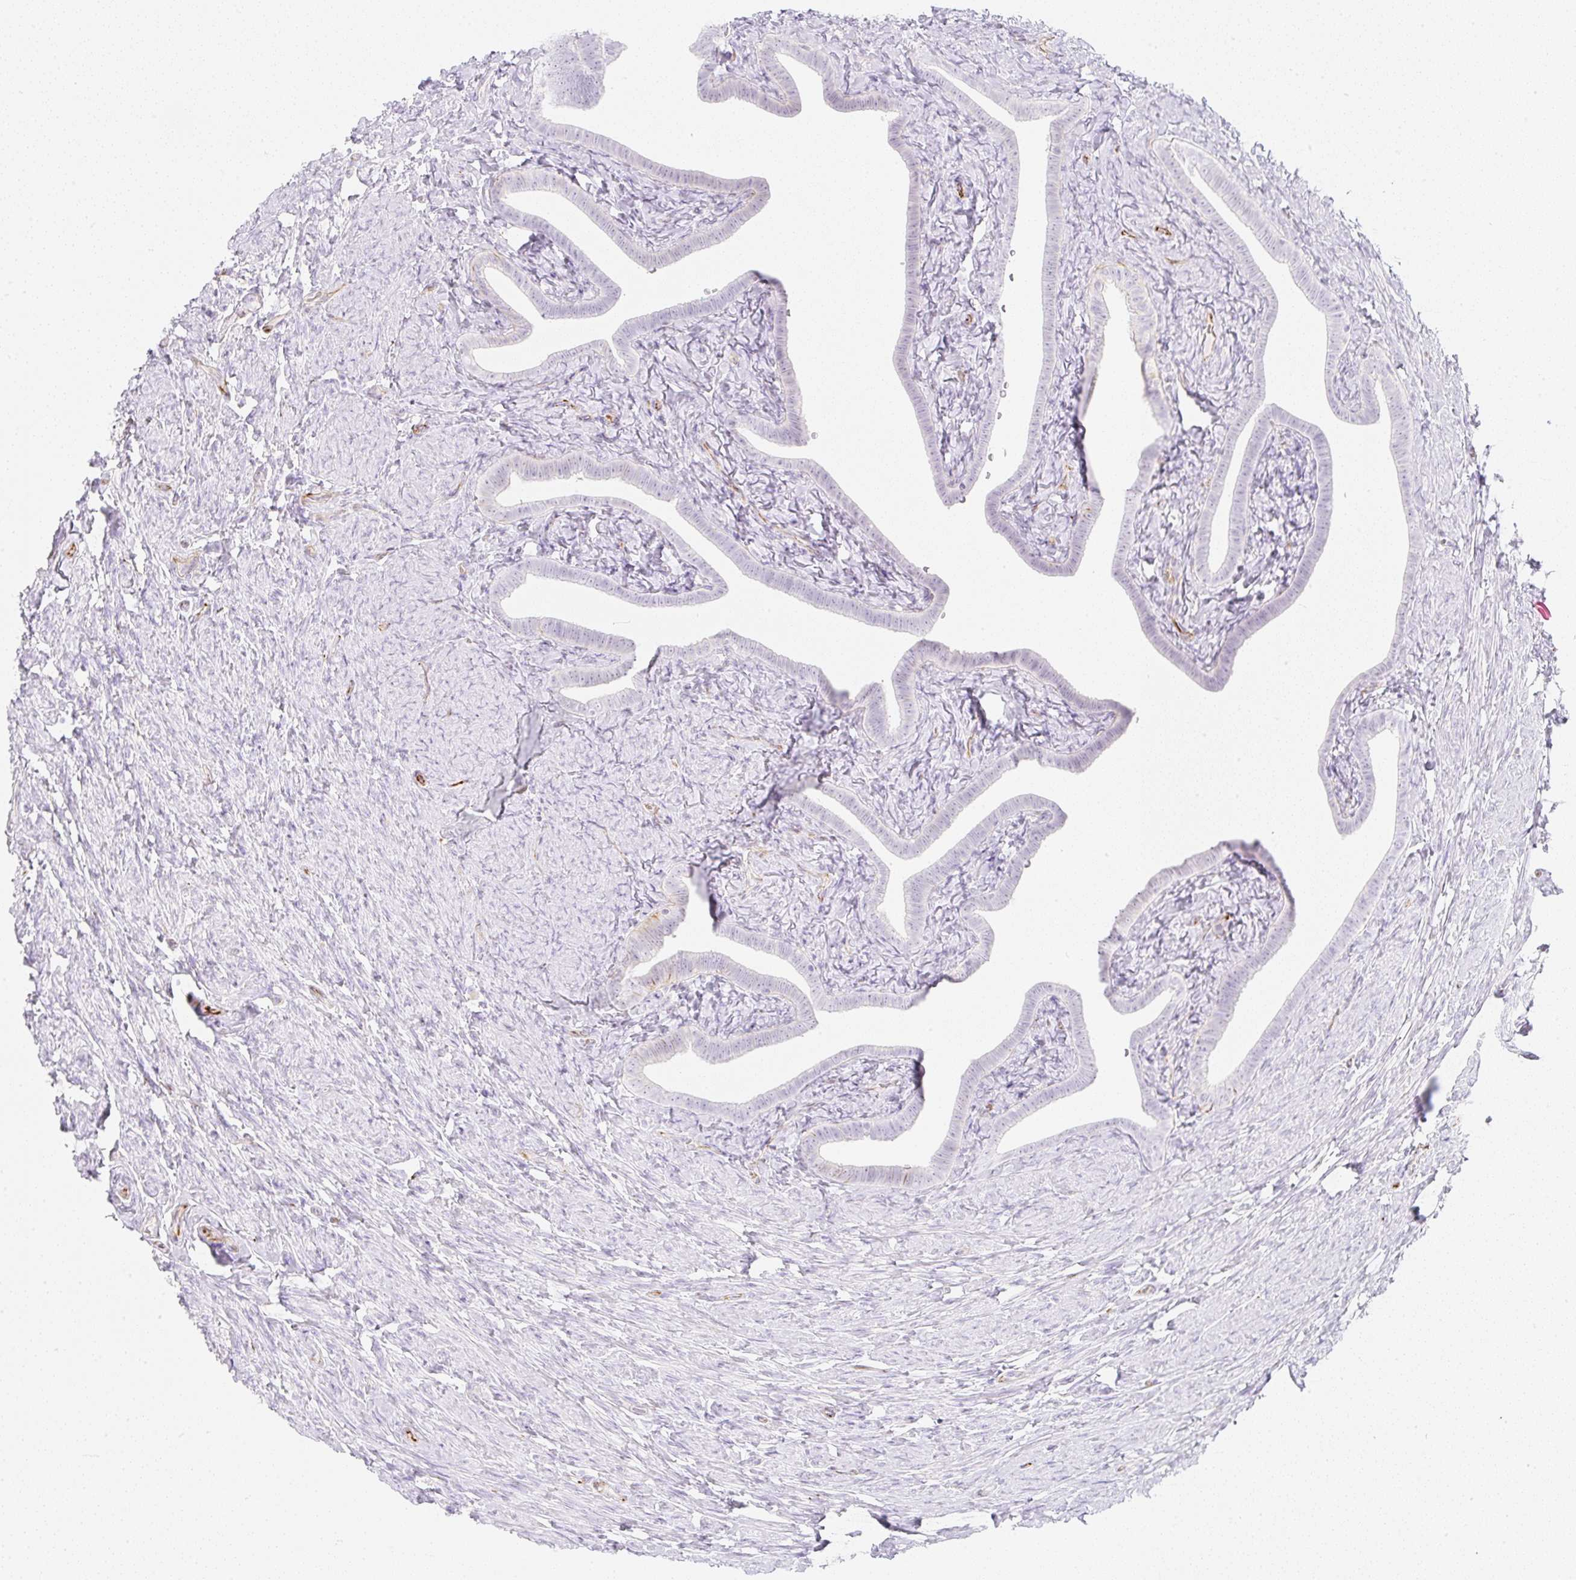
{"staining": {"intensity": "negative", "quantity": "none", "location": "none"}, "tissue": "fallopian tube", "cell_type": "Glandular cells", "image_type": "normal", "snomed": [{"axis": "morphology", "description": "Normal tissue, NOS"}, {"axis": "topography", "description": "Fallopian tube"}], "caption": "Glandular cells show no significant protein expression in benign fallopian tube. (DAB immunohistochemistry with hematoxylin counter stain).", "gene": "ZNF689", "patient": {"sex": "female", "age": 69}}